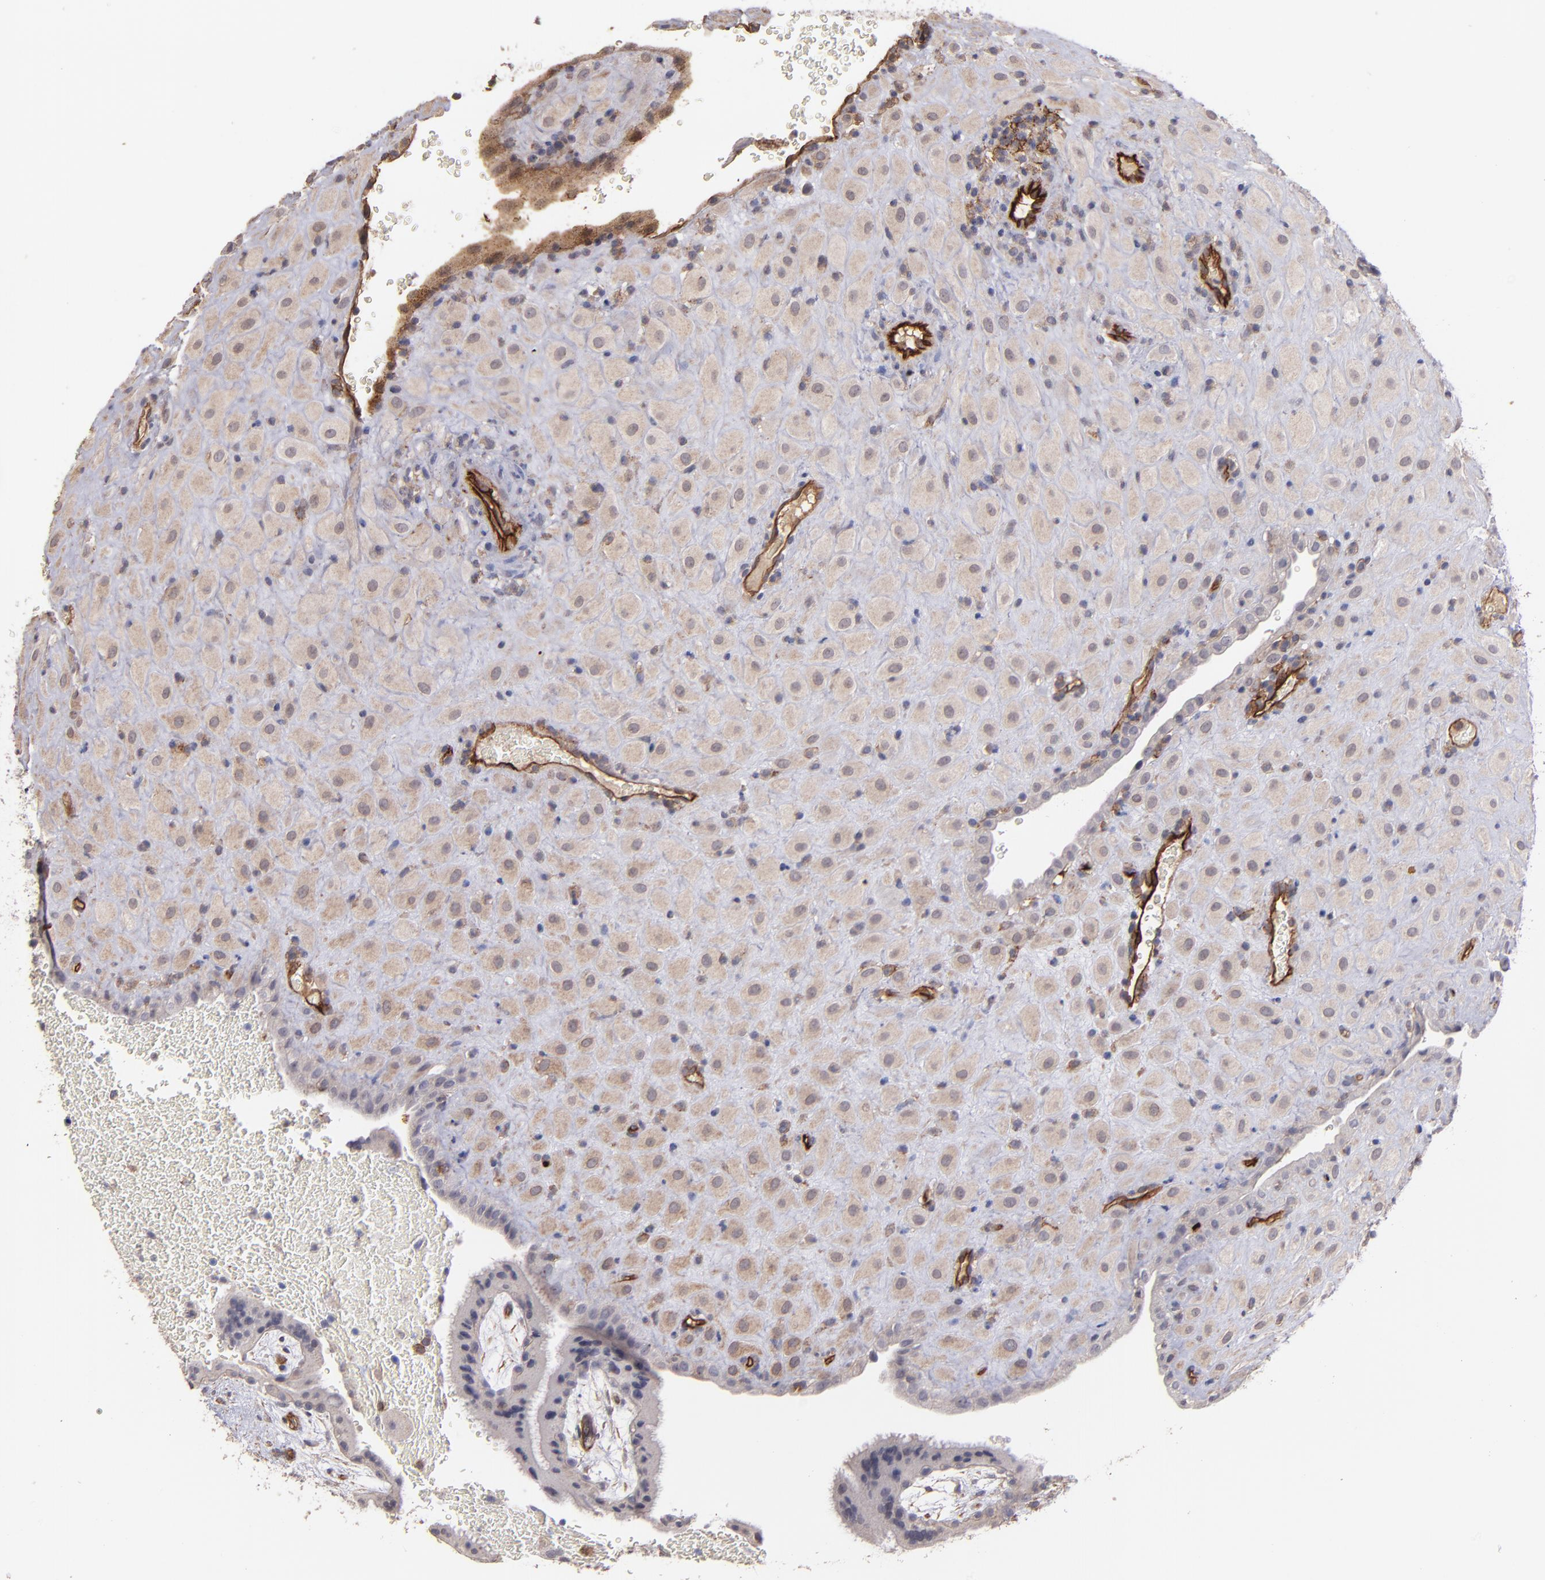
{"staining": {"intensity": "negative", "quantity": "none", "location": "none"}, "tissue": "placenta", "cell_type": "Decidual cells", "image_type": "normal", "snomed": [{"axis": "morphology", "description": "Normal tissue, NOS"}, {"axis": "topography", "description": "Placenta"}], "caption": "Decidual cells are negative for brown protein staining in benign placenta.", "gene": "ICAM1", "patient": {"sex": "female", "age": 19}}